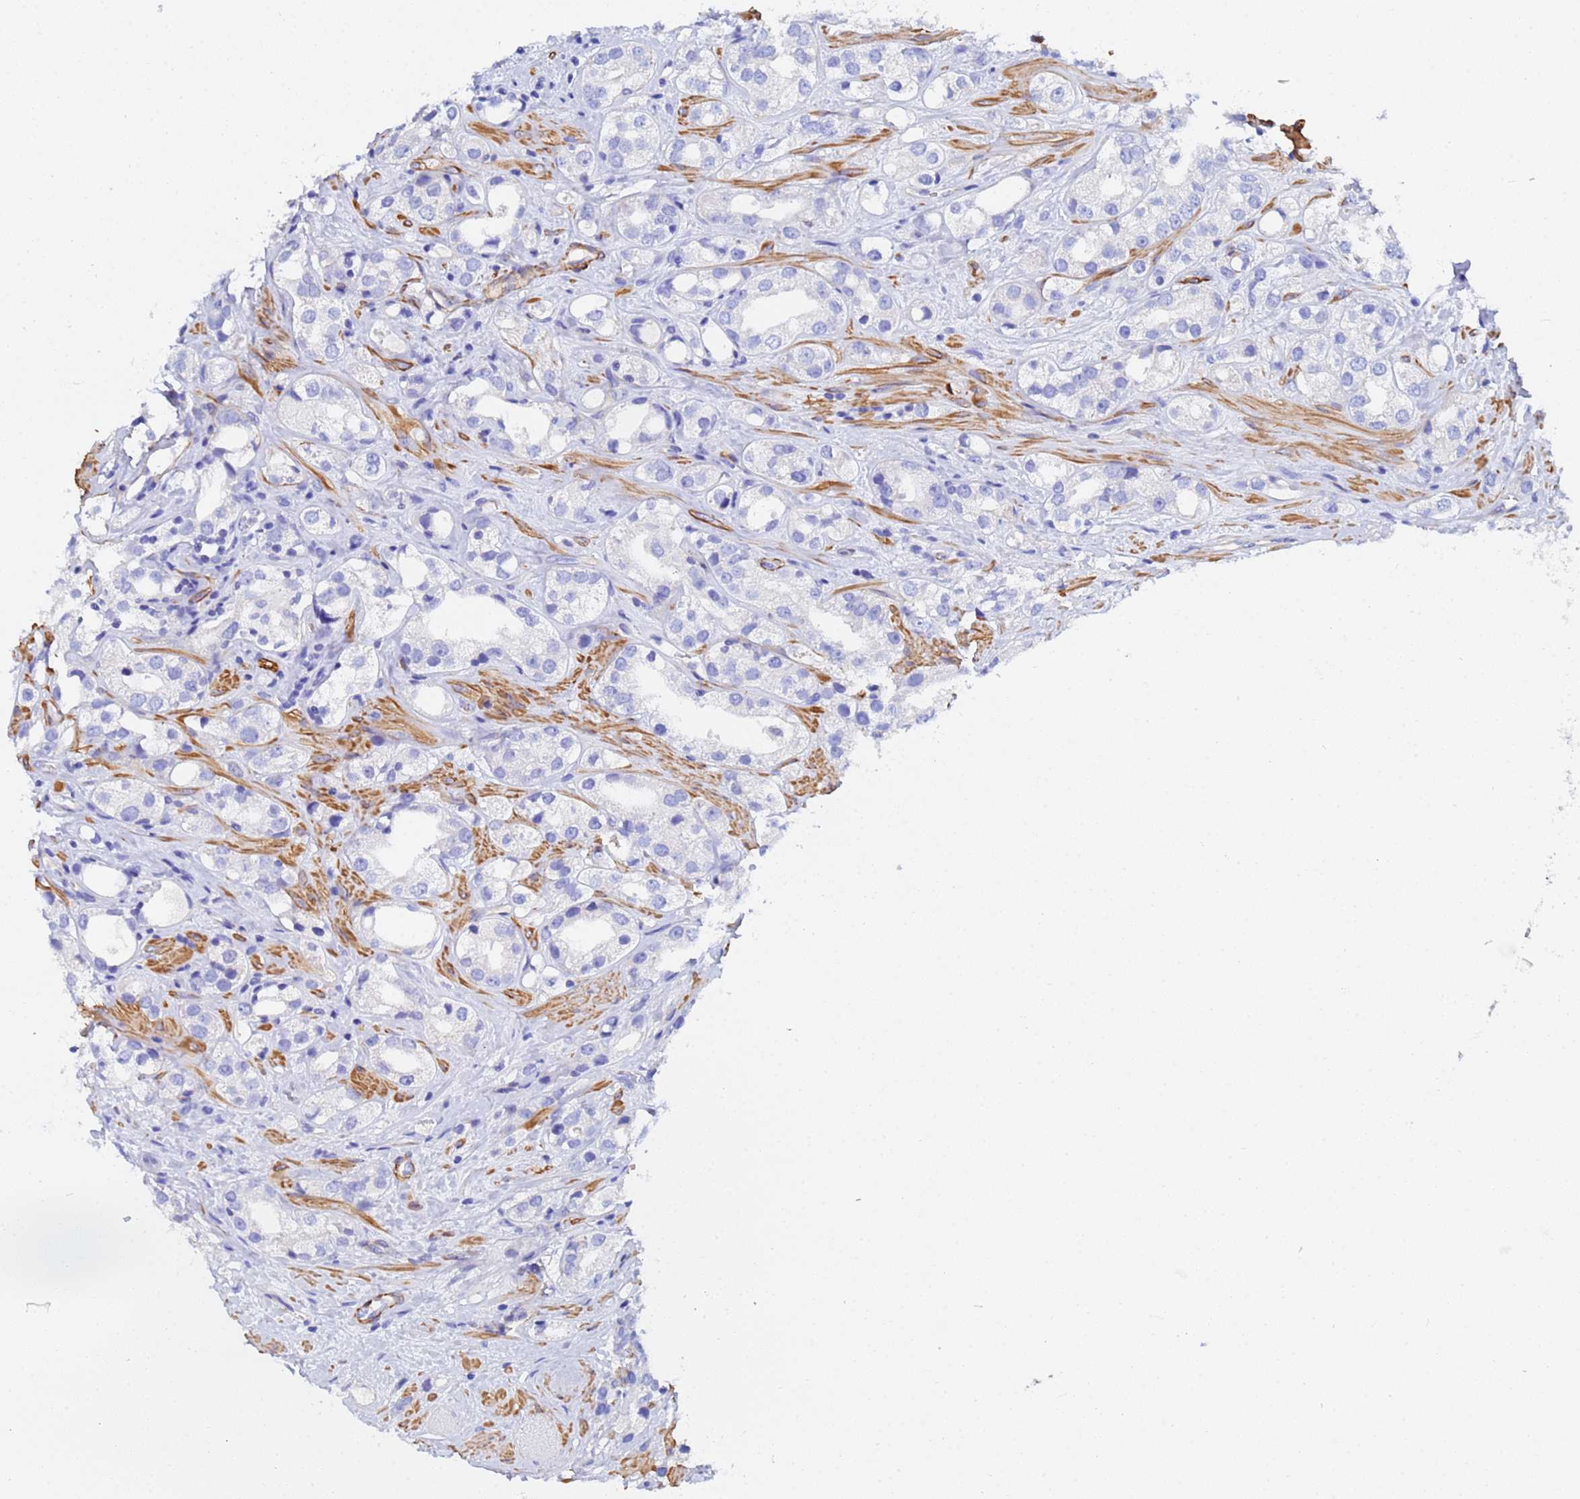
{"staining": {"intensity": "negative", "quantity": "none", "location": "none"}, "tissue": "prostate cancer", "cell_type": "Tumor cells", "image_type": "cancer", "snomed": [{"axis": "morphology", "description": "Adenocarcinoma, NOS"}, {"axis": "topography", "description": "Prostate"}], "caption": "Prostate cancer (adenocarcinoma) was stained to show a protein in brown. There is no significant staining in tumor cells.", "gene": "CST4", "patient": {"sex": "male", "age": 79}}